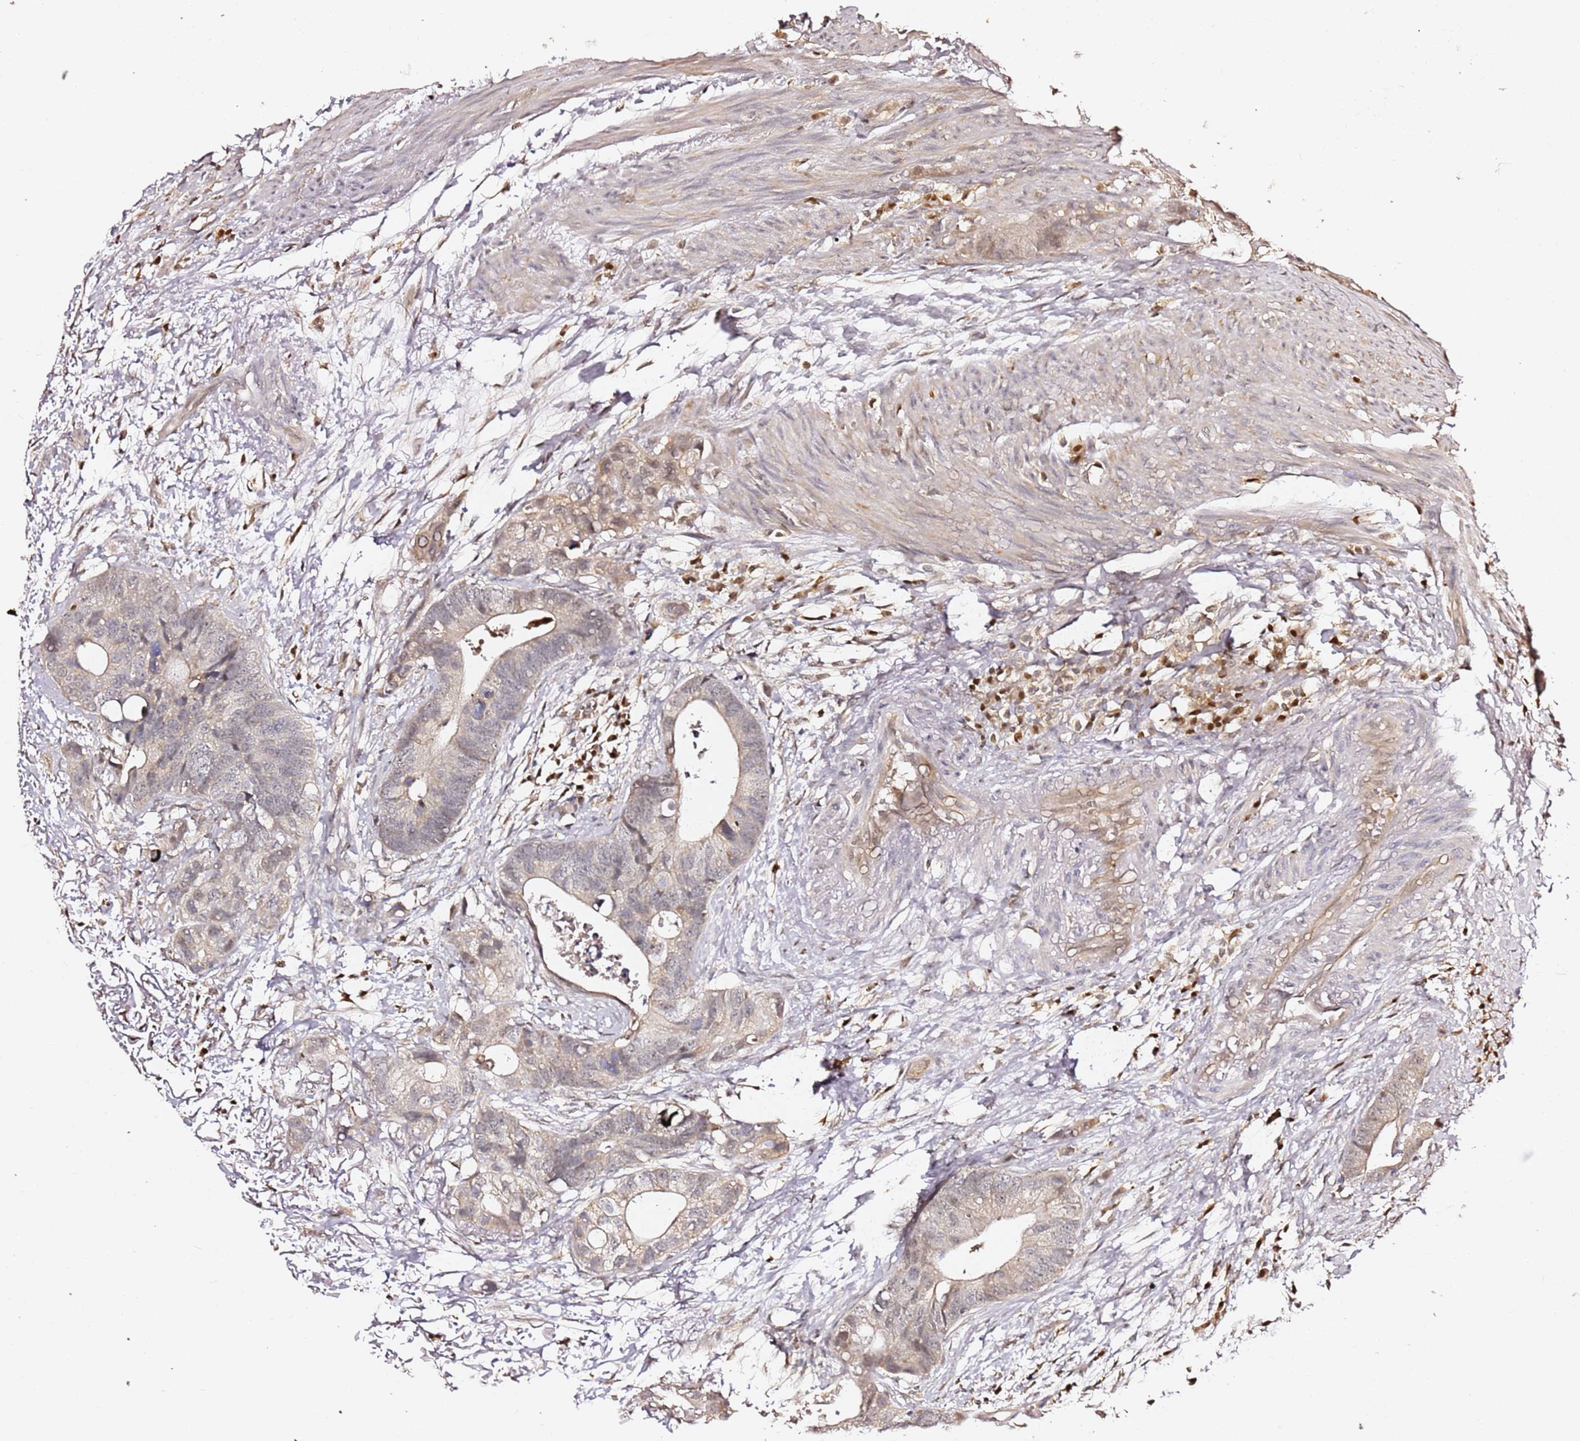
{"staining": {"intensity": "weak", "quantity": "<25%", "location": "cytoplasmic/membranous,nuclear"}, "tissue": "colorectal cancer", "cell_type": "Tumor cells", "image_type": "cancer", "snomed": [{"axis": "morphology", "description": "Adenocarcinoma, NOS"}, {"axis": "topography", "description": "Colon"}], "caption": "Colorectal cancer stained for a protein using immunohistochemistry reveals no staining tumor cells.", "gene": "OR5V1", "patient": {"sex": "female", "age": 57}}